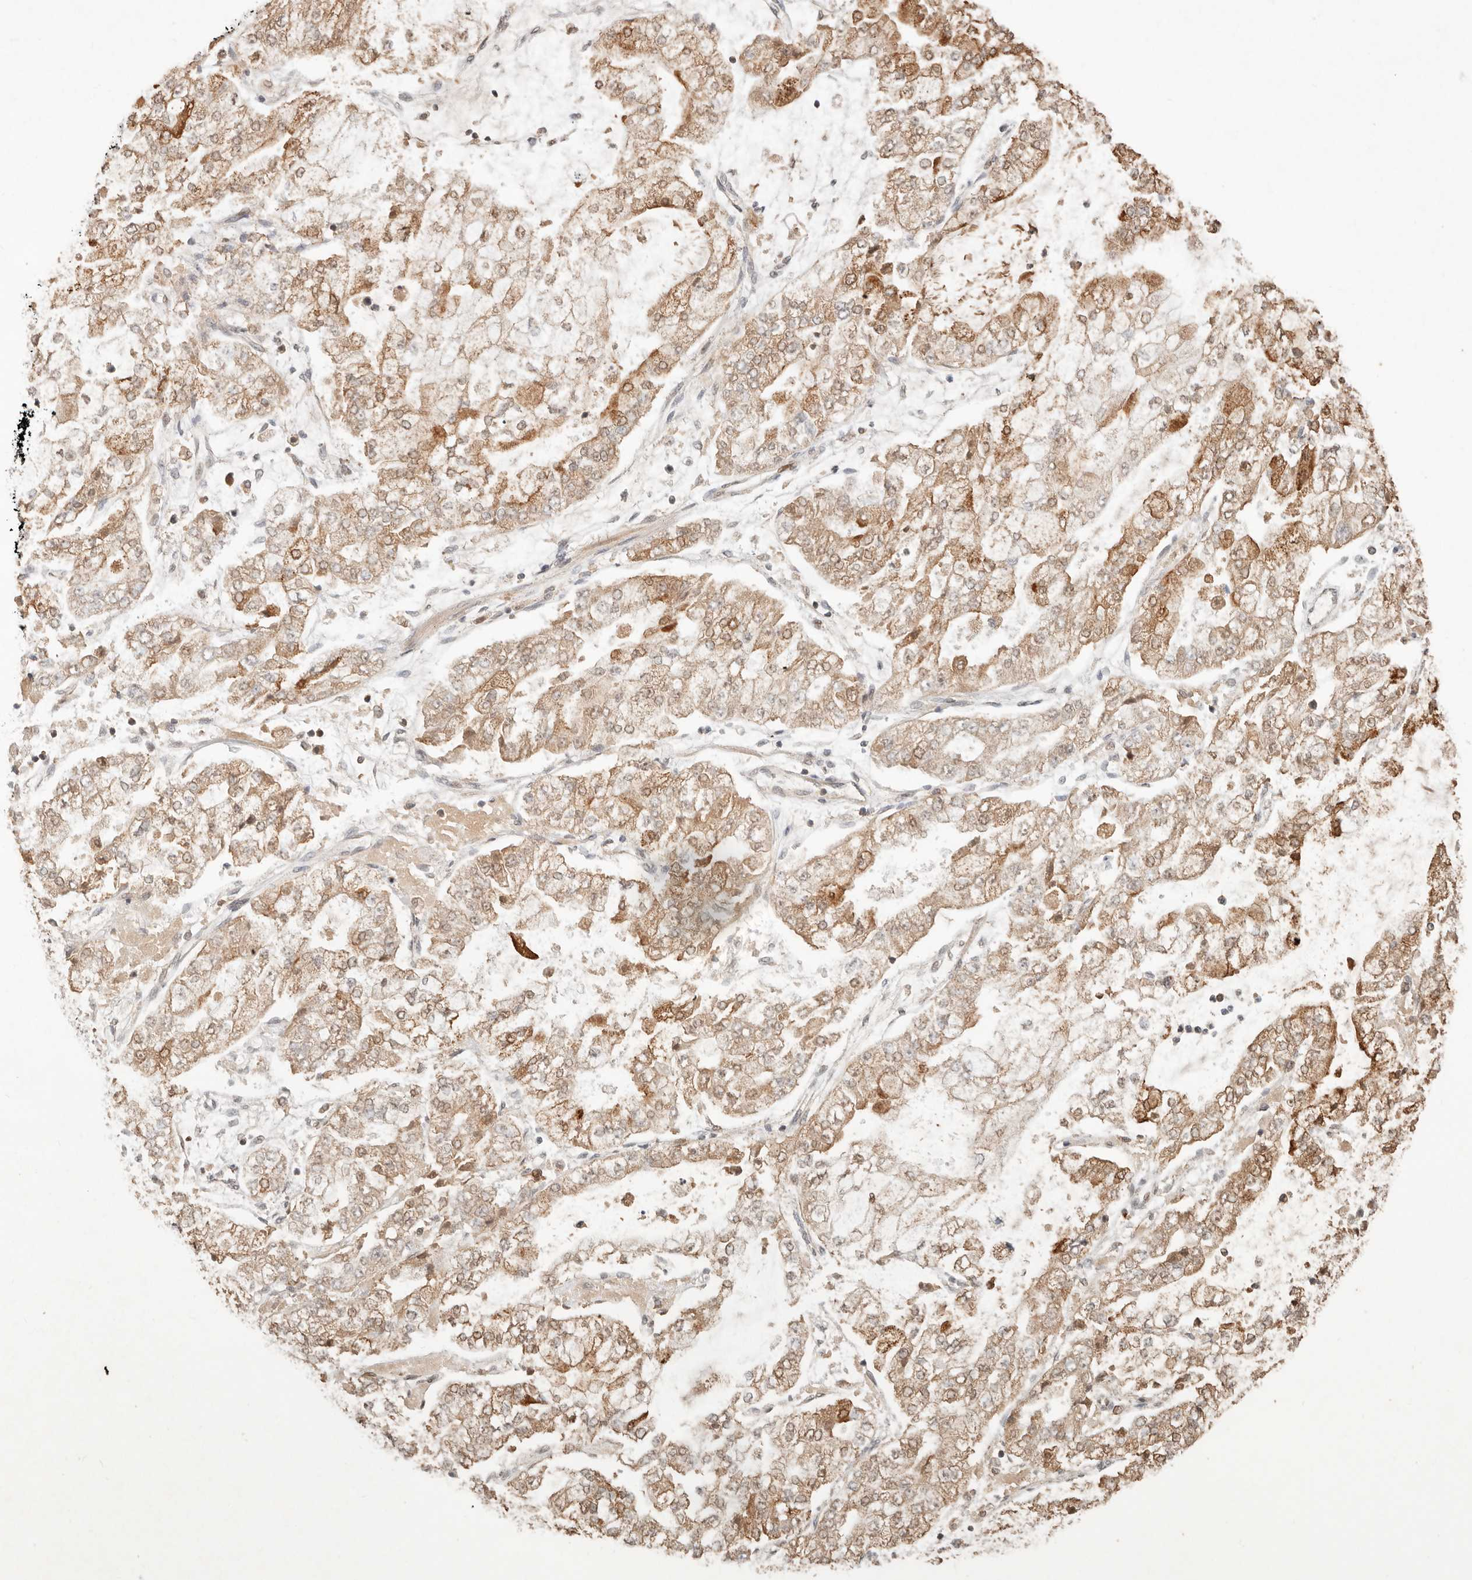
{"staining": {"intensity": "moderate", "quantity": ">75%", "location": "cytoplasmic/membranous"}, "tissue": "stomach cancer", "cell_type": "Tumor cells", "image_type": "cancer", "snomed": [{"axis": "morphology", "description": "Adenocarcinoma, NOS"}, {"axis": "topography", "description": "Stomach"}], "caption": "A high-resolution micrograph shows immunohistochemistry (IHC) staining of stomach cancer (adenocarcinoma), which exhibits moderate cytoplasmic/membranous staining in approximately >75% of tumor cells.", "gene": "NPAS2", "patient": {"sex": "male", "age": 76}}